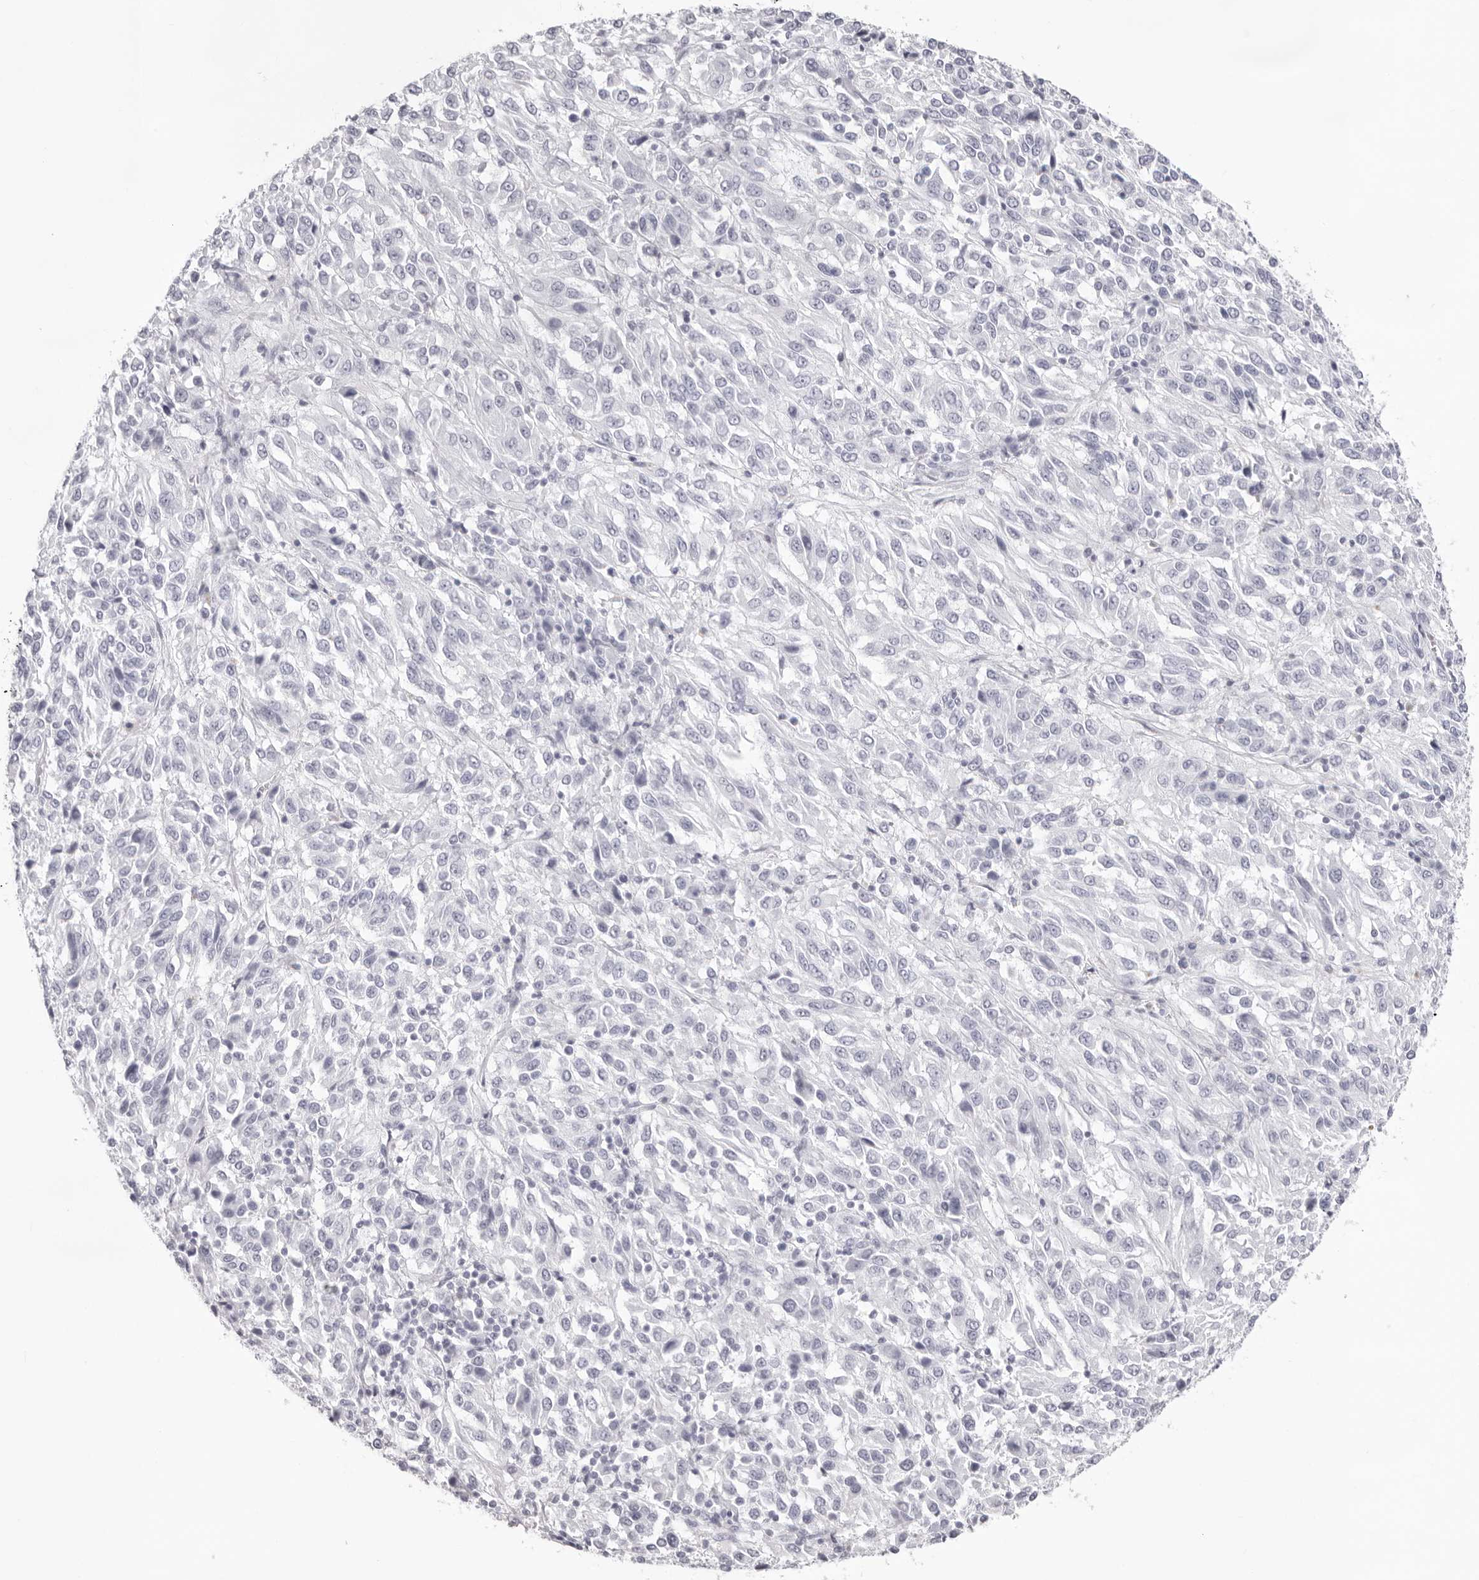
{"staining": {"intensity": "negative", "quantity": "none", "location": "none"}, "tissue": "melanoma", "cell_type": "Tumor cells", "image_type": "cancer", "snomed": [{"axis": "morphology", "description": "Malignant melanoma, Metastatic site"}, {"axis": "topography", "description": "Lung"}], "caption": "Protein analysis of melanoma demonstrates no significant staining in tumor cells.", "gene": "INSL3", "patient": {"sex": "male", "age": 64}}